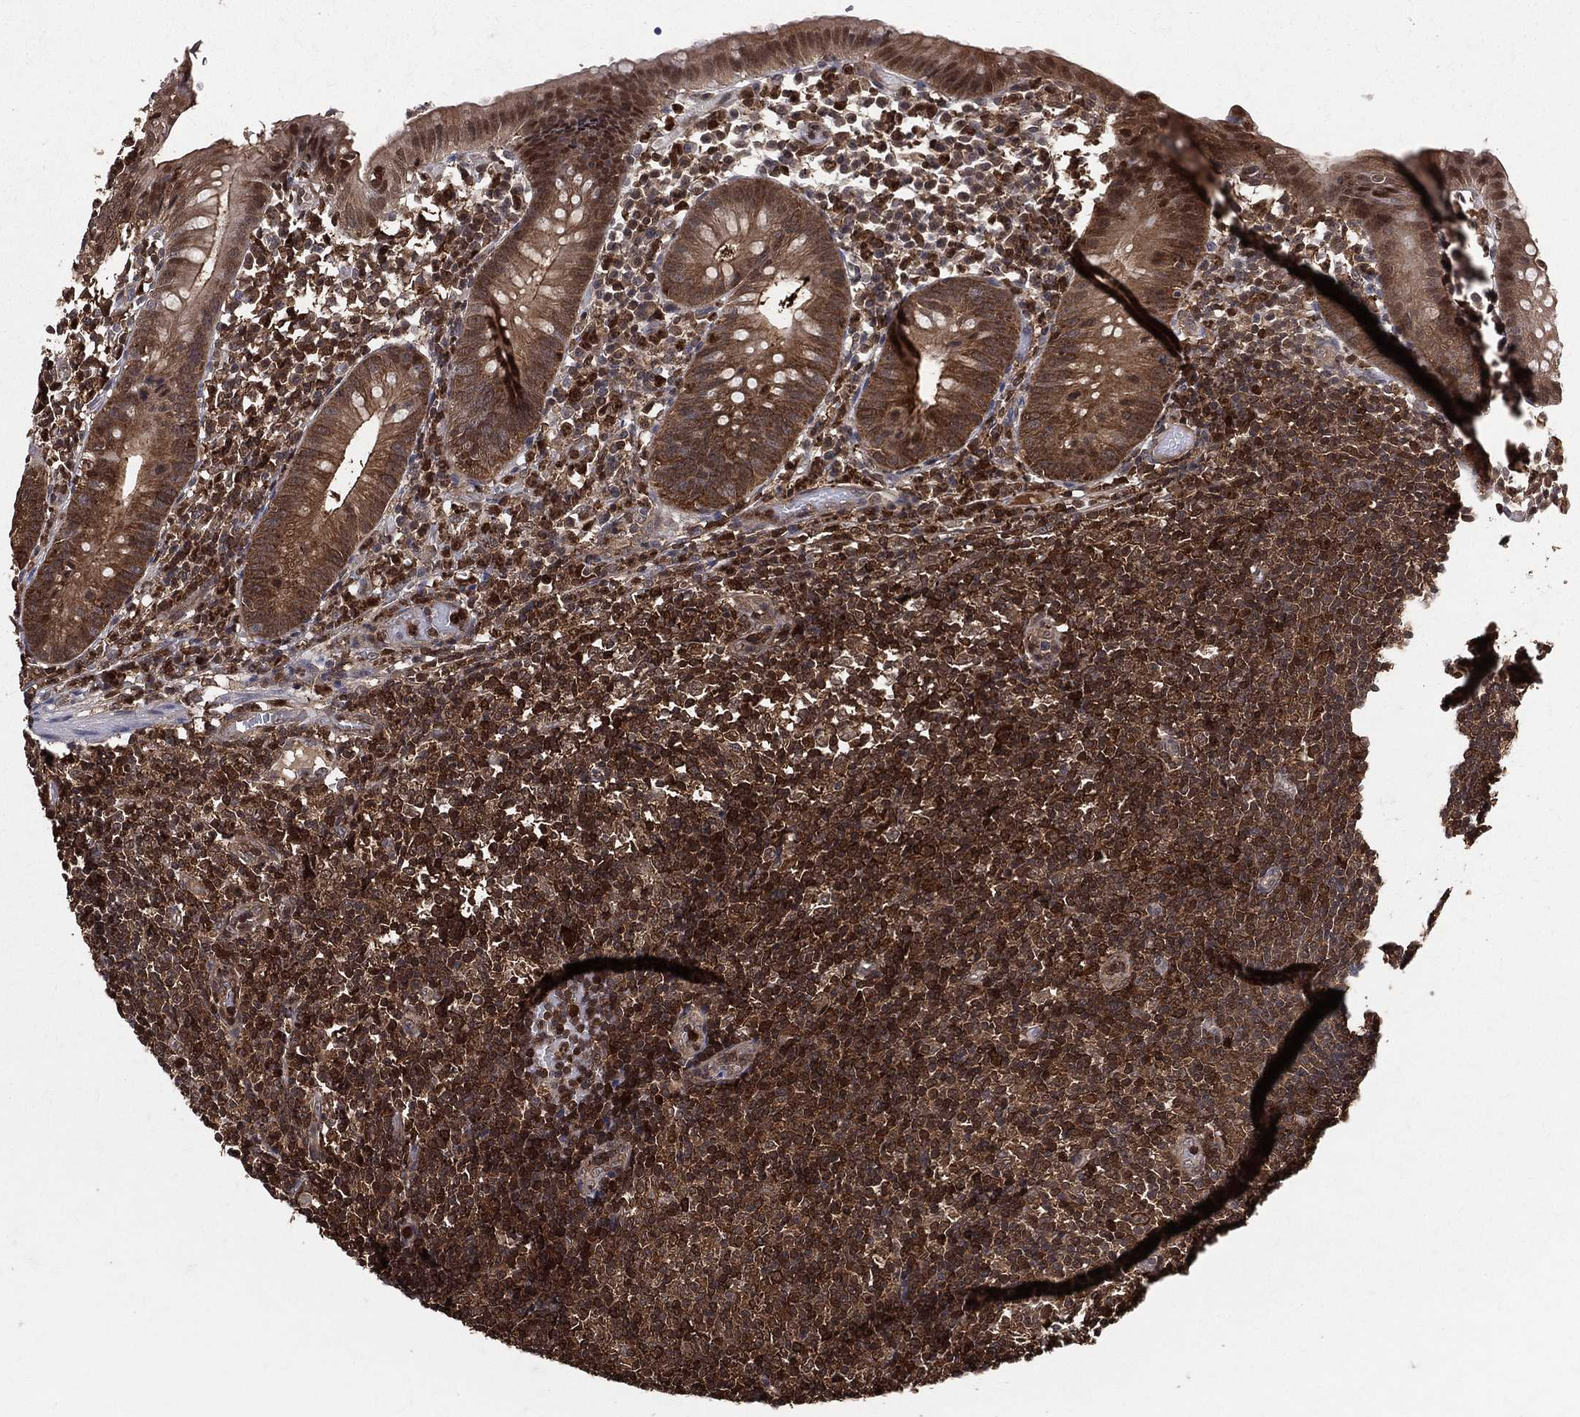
{"staining": {"intensity": "moderate", "quantity": "25%-75%", "location": "cytoplasmic/membranous"}, "tissue": "appendix", "cell_type": "Glandular cells", "image_type": "normal", "snomed": [{"axis": "morphology", "description": "Normal tissue, NOS"}, {"axis": "topography", "description": "Appendix"}], "caption": "Protein staining of normal appendix shows moderate cytoplasmic/membranous expression in about 25%-75% of glandular cells. Nuclei are stained in blue.", "gene": "ENO1", "patient": {"sex": "female", "age": 40}}